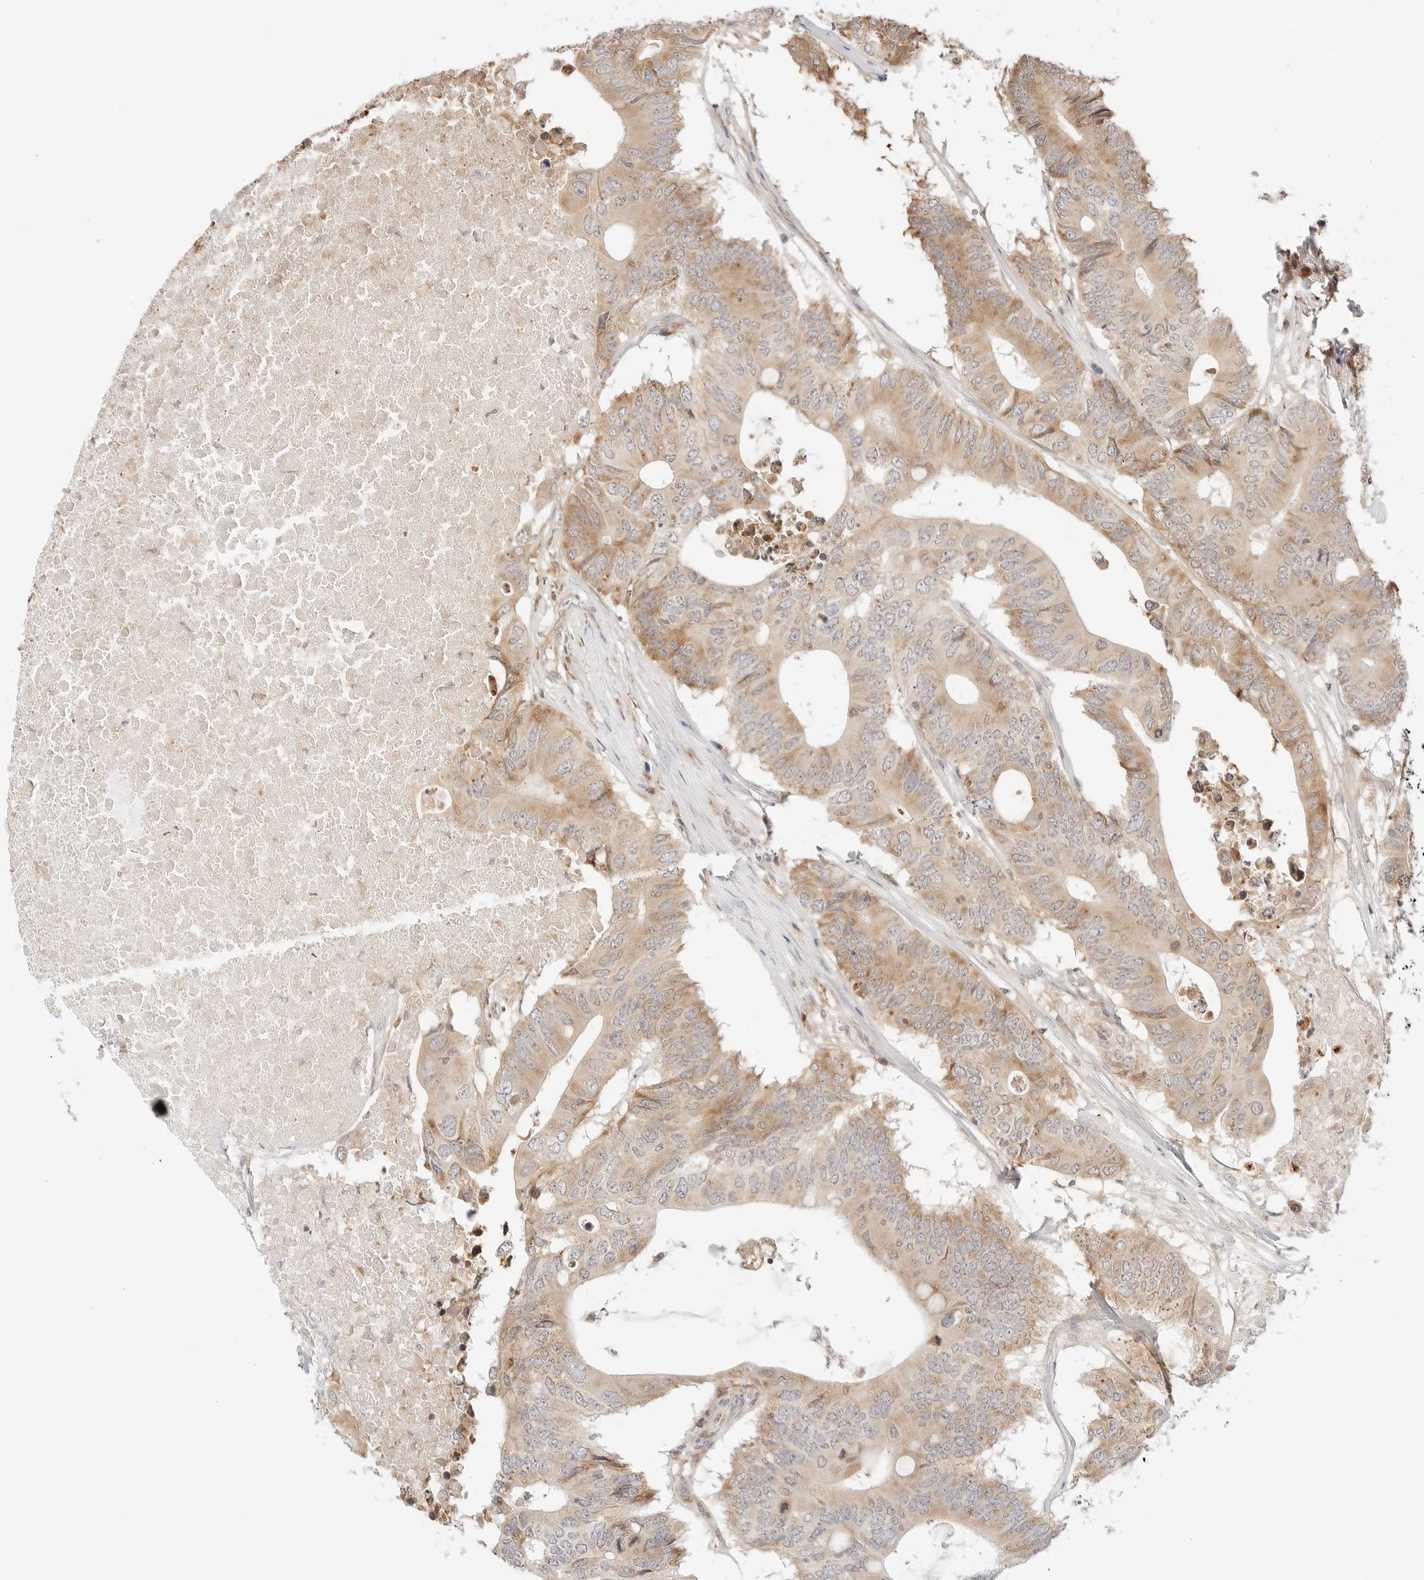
{"staining": {"intensity": "moderate", "quantity": ">75%", "location": "cytoplasmic/membranous"}, "tissue": "colorectal cancer", "cell_type": "Tumor cells", "image_type": "cancer", "snomed": [{"axis": "morphology", "description": "Adenocarcinoma, NOS"}, {"axis": "topography", "description": "Colon"}], "caption": "An immunohistochemistry (IHC) image of neoplastic tissue is shown. Protein staining in brown highlights moderate cytoplasmic/membranous positivity in colorectal adenocarcinoma within tumor cells.", "gene": "ERO1B", "patient": {"sex": "male", "age": 71}}